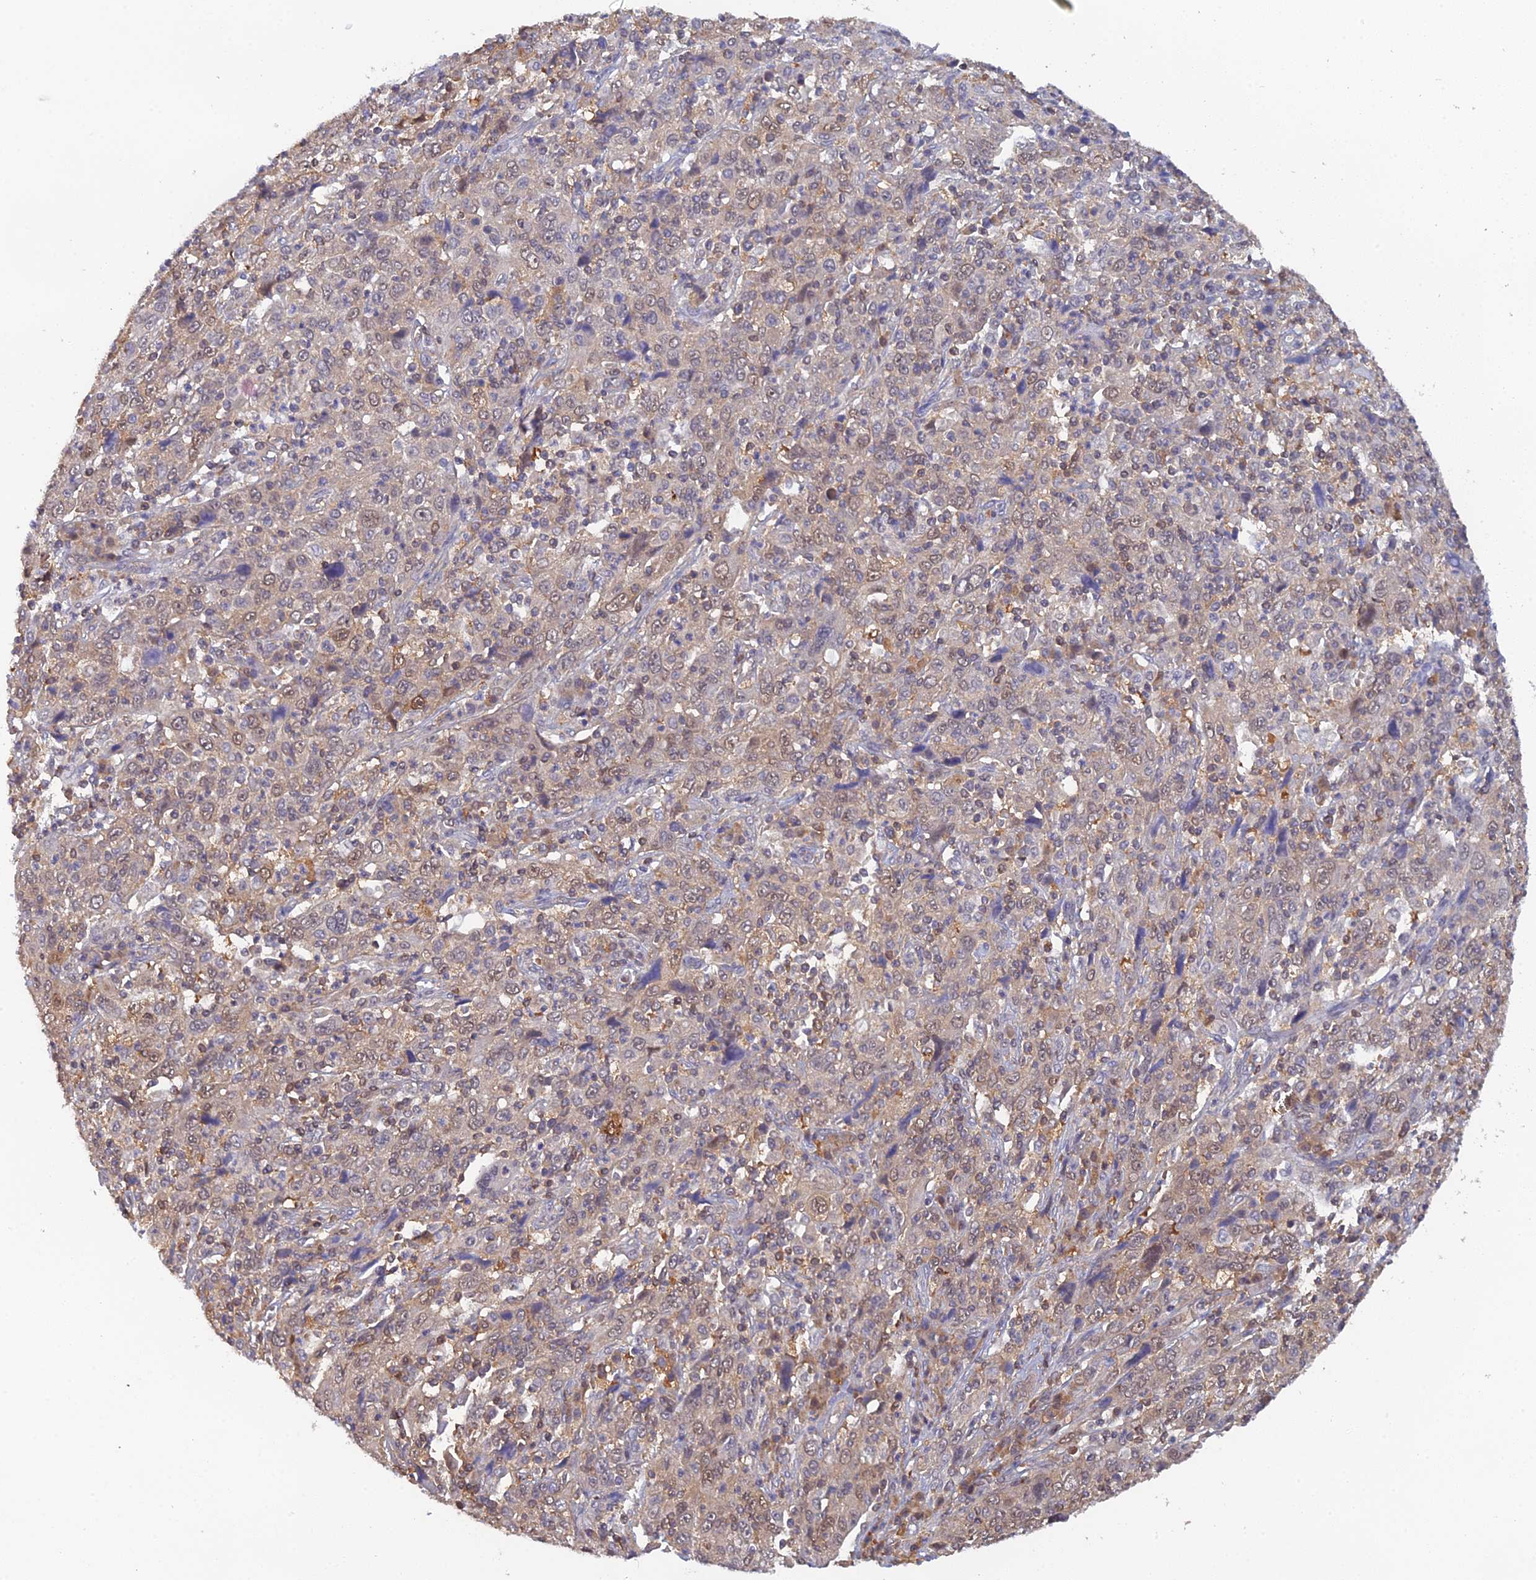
{"staining": {"intensity": "weak", "quantity": ">75%", "location": "nuclear"}, "tissue": "cervical cancer", "cell_type": "Tumor cells", "image_type": "cancer", "snomed": [{"axis": "morphology", "description": "Squamous cell carcinoma, NOS"}, {"axis": "topography", "description": "Cervix"}], "caption": "IHC histopathology image of squamous cell carcinoma (cervical) stained for a protein (brown), which exhibits low levels of weak nuclear staining in approximately >75% of tumor cells.", "gene": "HINT1", "patient": {"sex": "female", "age": 46}}